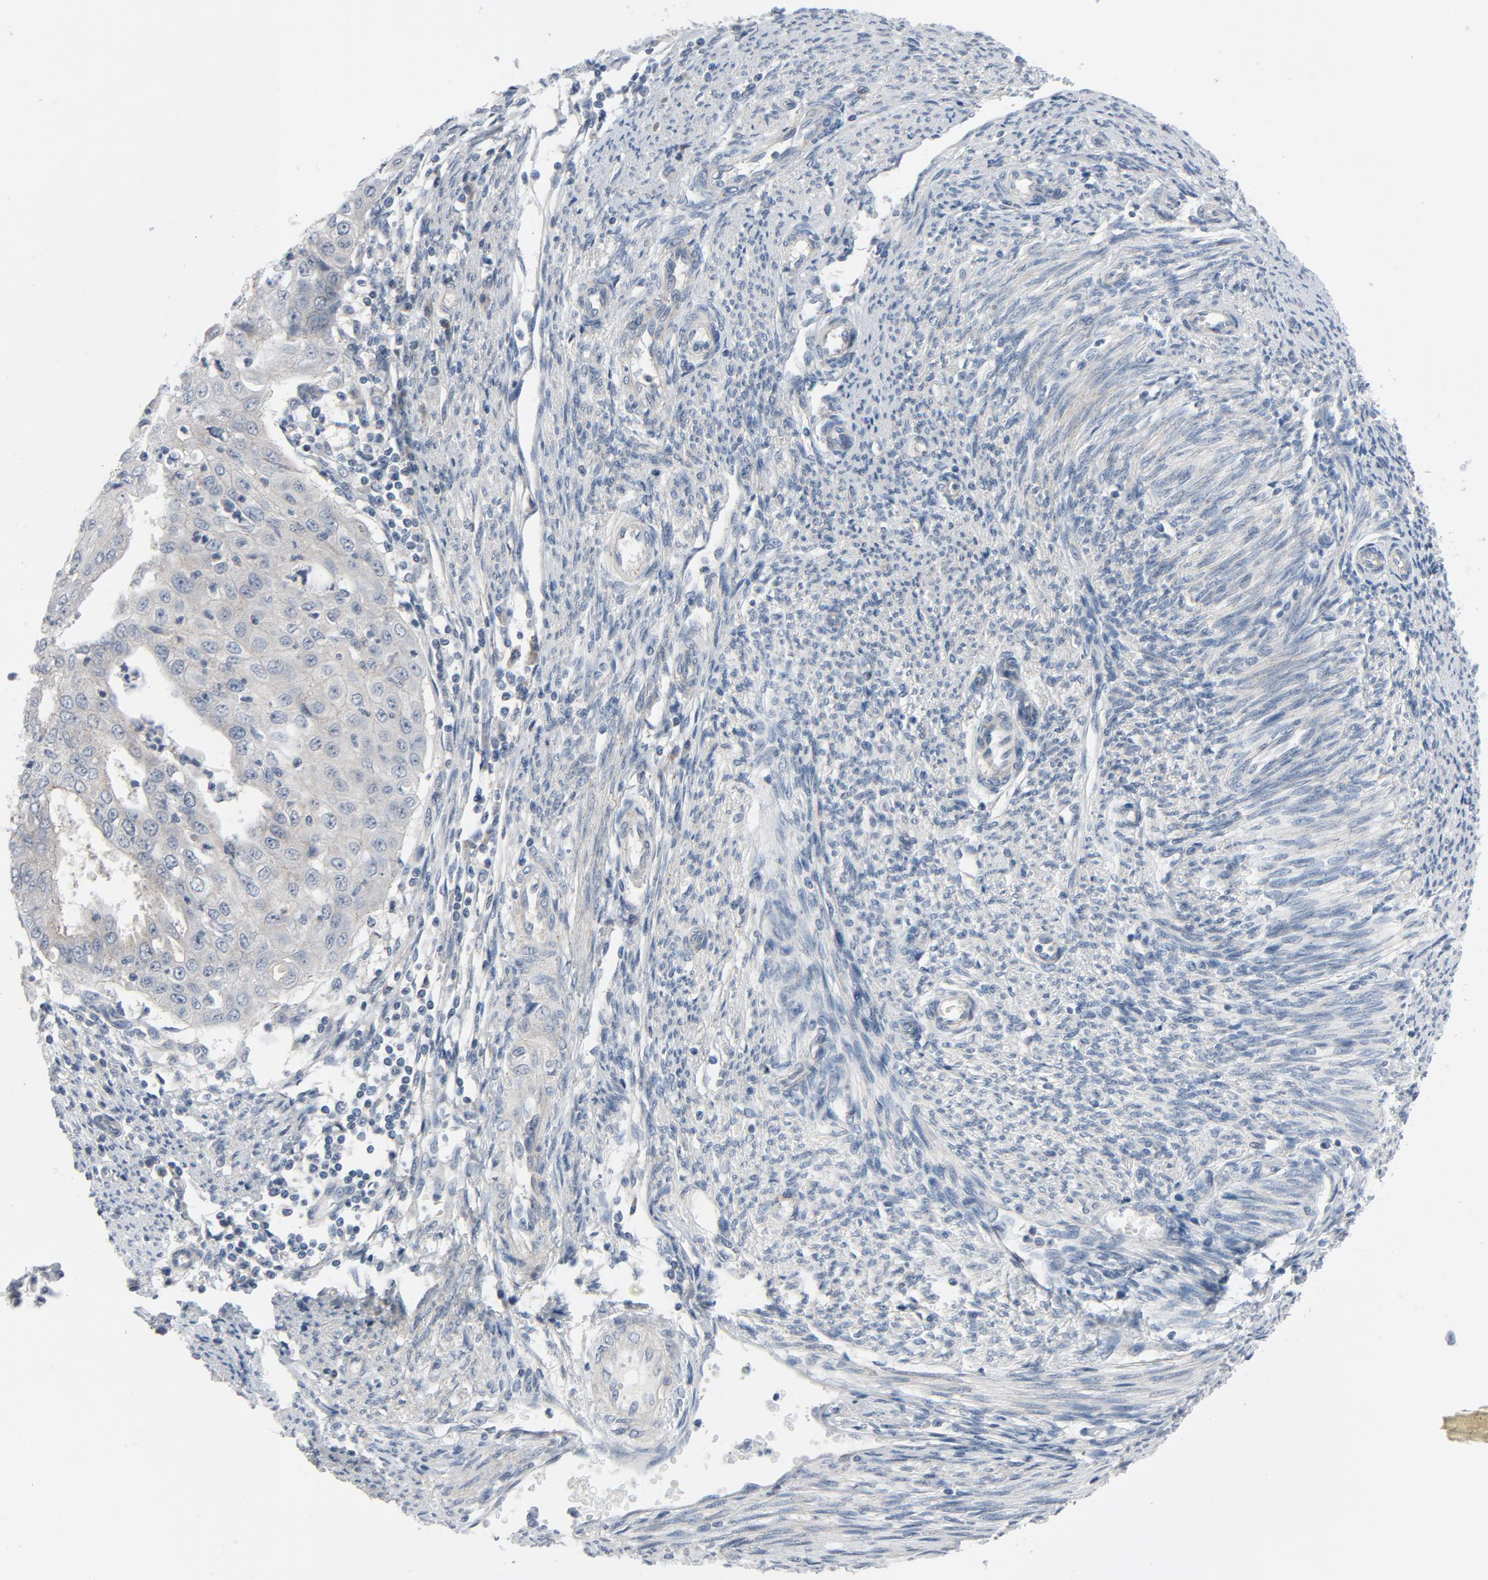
{"staining": {"intensity": "weak", "quantity": ">75%", "location": "cytoplasmic/membranous"}, "tissue": "endometrial cancer", "cell_type": "Tumor cells", "image_type": "cancer", "snomed": [{"axis": "morphology", "description": "Adenocarcinoma, NOS"}, {"axis": "topography", "description": "Endometrium"}], "caption": "About >75% of tumor cells in human adenocarcinoma (endometrial) exhibit weak cytoplasmic/membranous protein positivity as visualized by brown immunohistochemical staining.", "gene": "TSG101", "patient": {"sex": "female", "age": 79}}